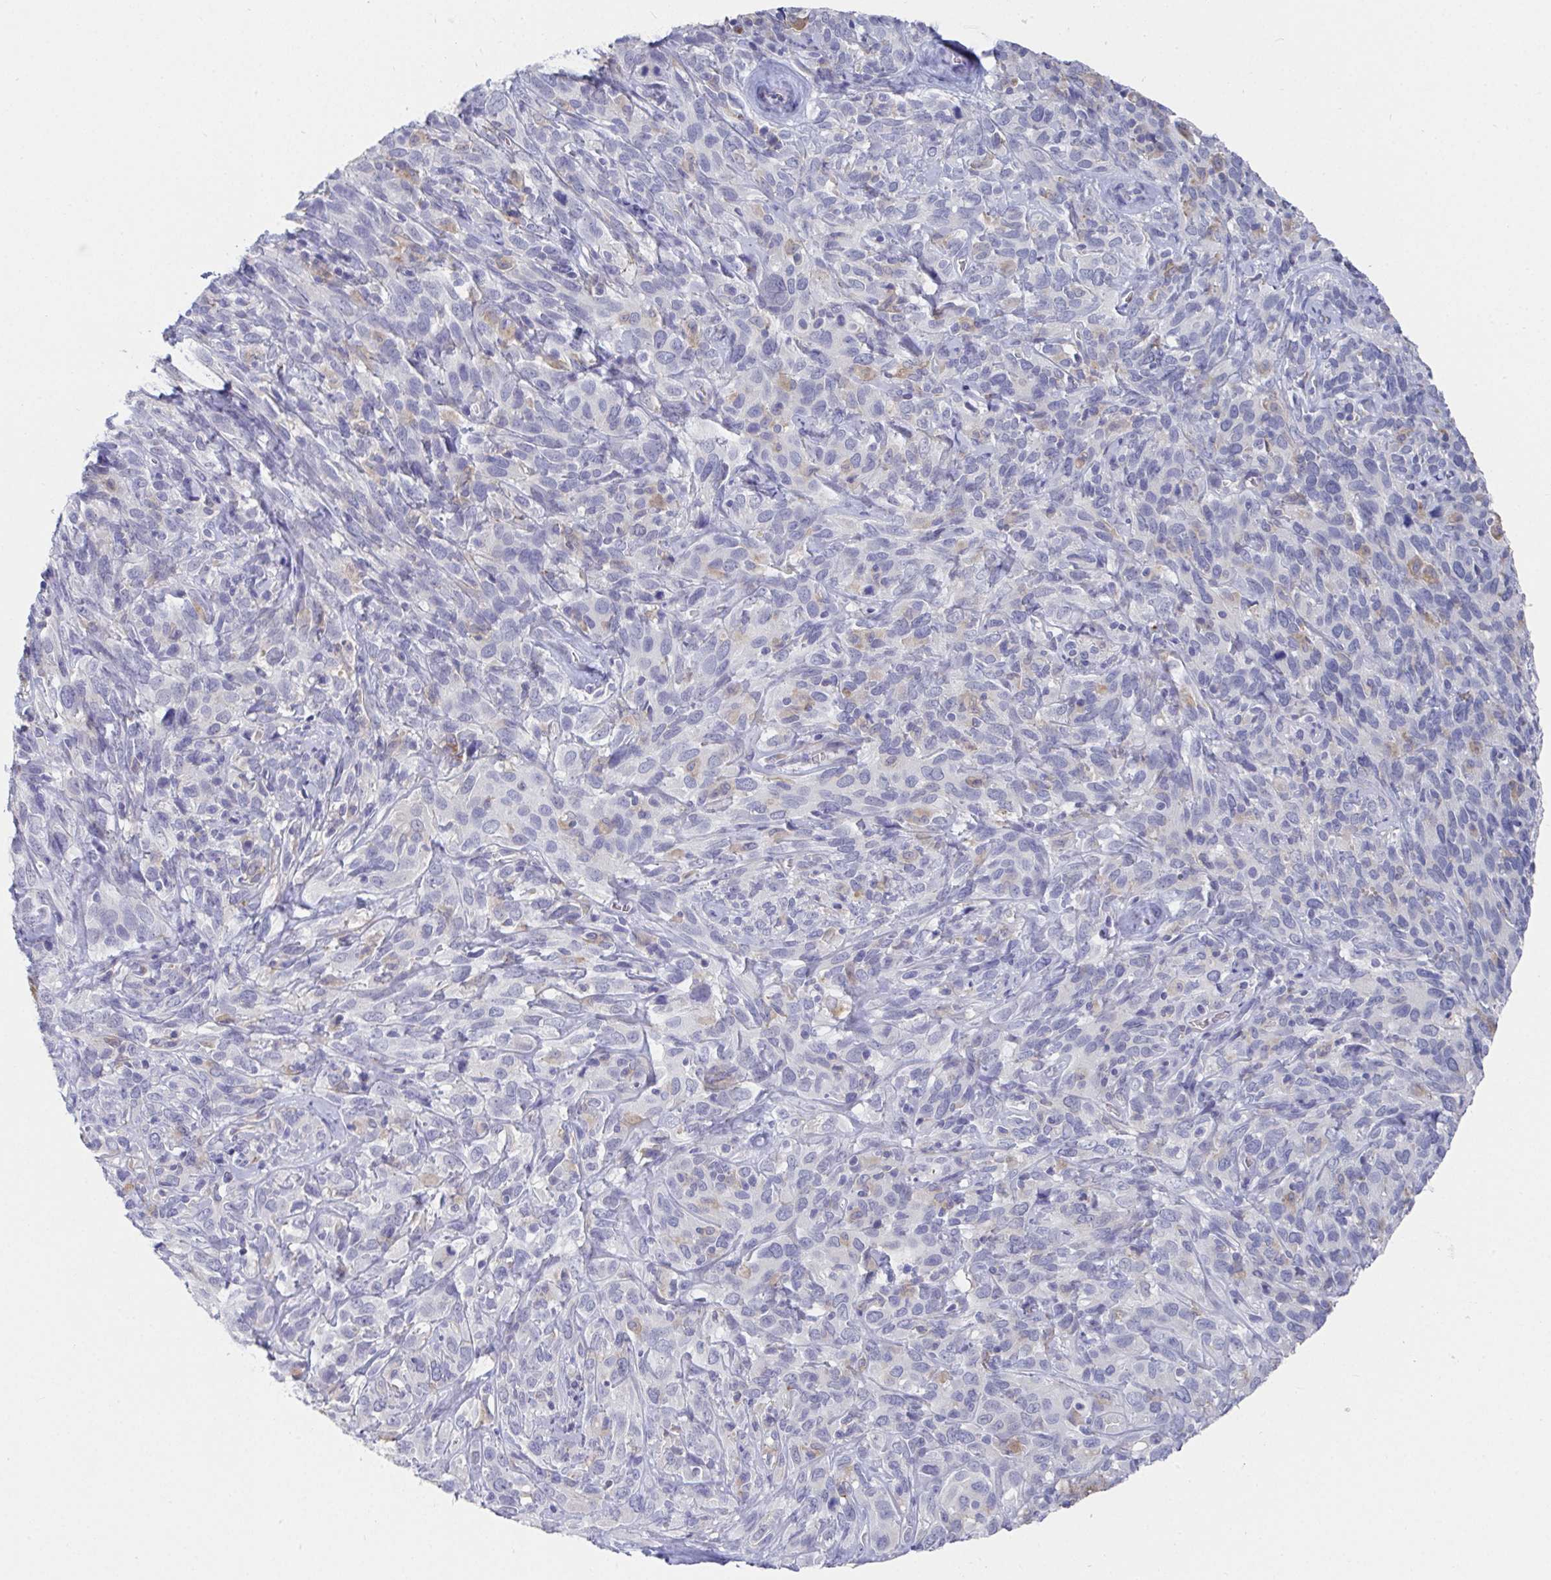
{"staining": {"intensity": "negative", "quantity": "none", "location": "none"}, "tissue": "cervical cancer", "cell_type": "Tumor cells", "image_type": "cancer", "snomed": [{"axis": "morphology", "description": "Normal tissue, NOS"}, {"axis": "morphology", "description": "Squamous cell carcinoma, NOS"}, {"axis": "topography", "description": "Cervix"}], "caption": "An IHC micrograph of cervical cancer (squamous cell carcinoma) is shown. There is no staining in tumor cells of cervical cancer (squamous cell carcinoma). (Stains: DAB IHC with hematoxylin counter stain, Microscopy: brightfield microscopy at high magnification).", "gene": "TAS2R39", "patient": {"sex": "female", "age": 51}}